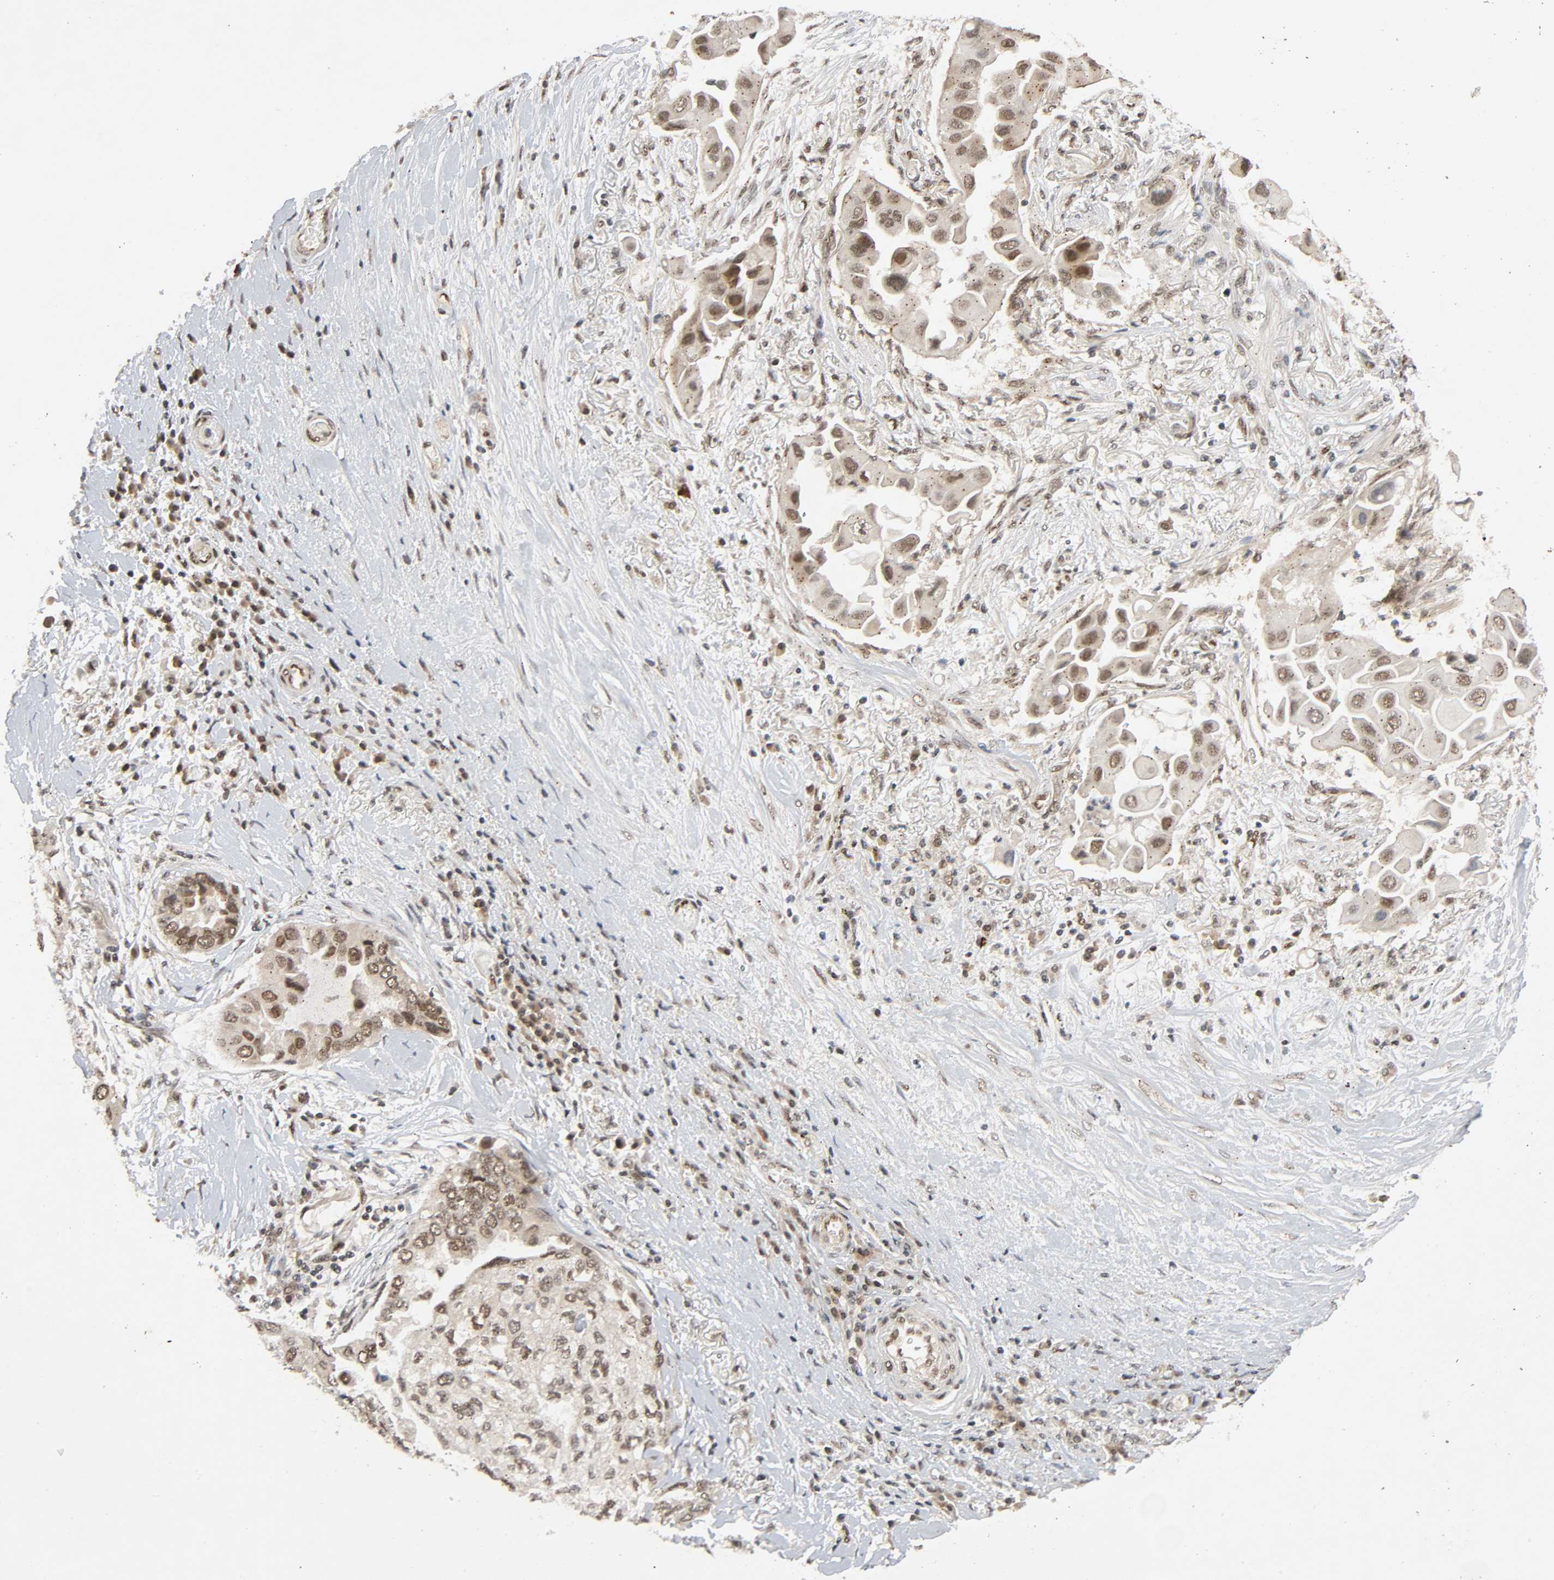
{"staining": {"intensity": "moderate", "quantity": ">75%", "location": "nuclear"}, "tissue": "lung cancer", "cell_type": "Tumor cells", "image_type": "cancer", "snomed": [{"axis": "morphology", "description": "Adenocarcinoma, NOS"}, {"axis": "topography", "description": "Lung"}], "caption": "Immunohistochemical staining of lung cancer (adenocarcinoma) displays medium levels of moderate nuclear protein staining in approximately >75% of tumor cells.", "gene": "SMARCD1", "patient": {"sex": "female", "age": 76}}